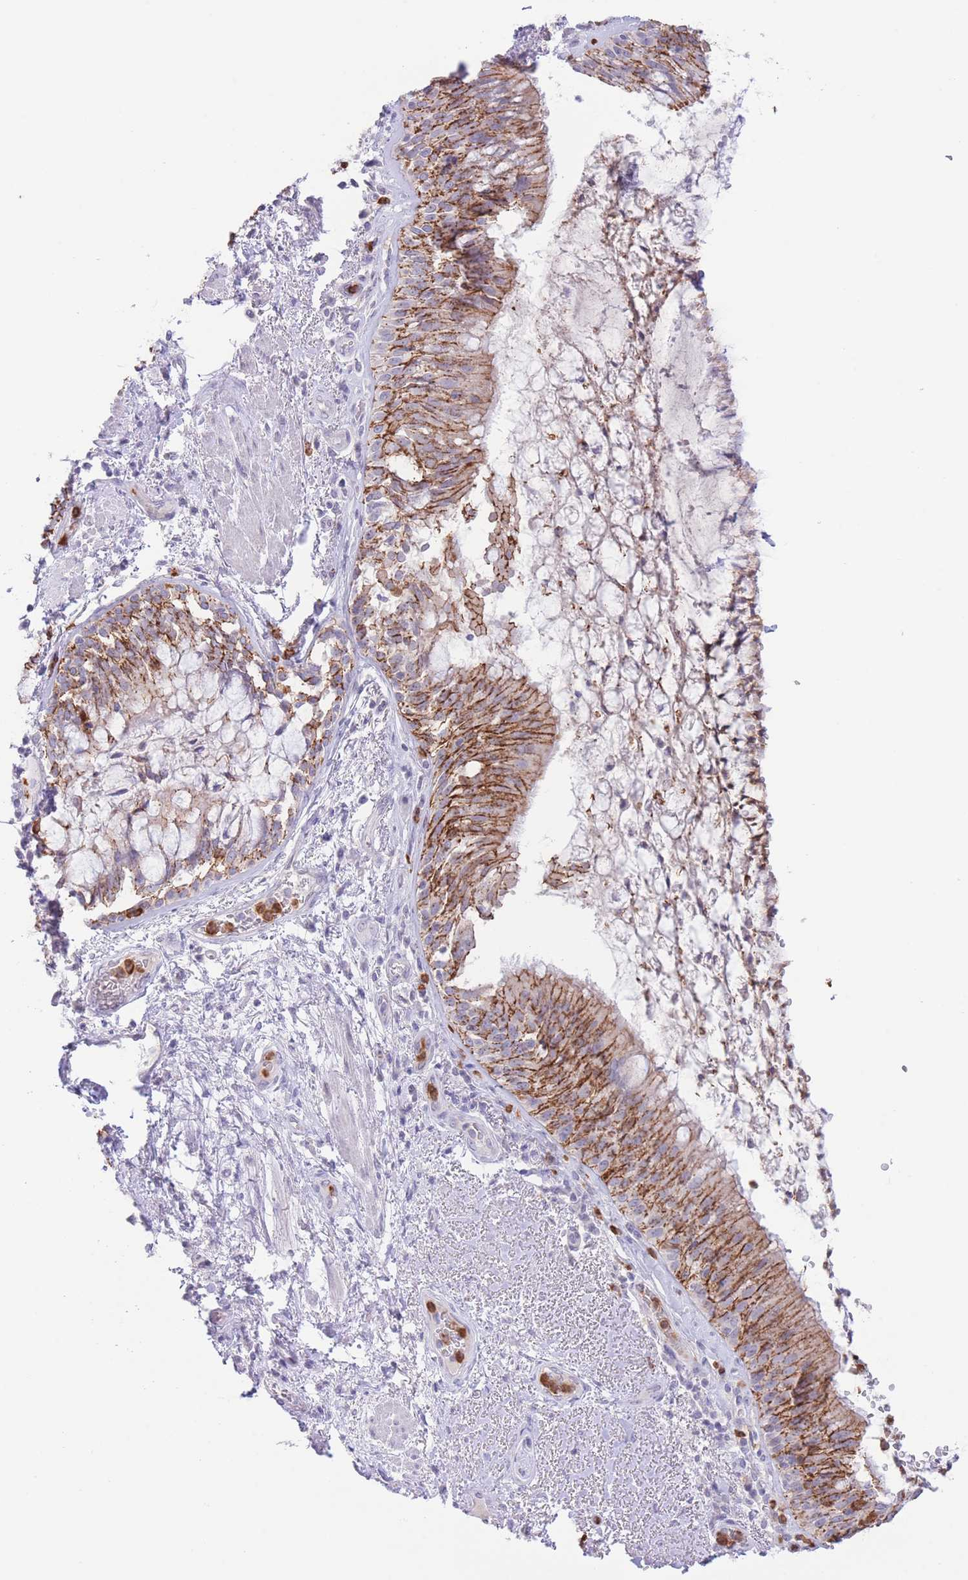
{"staining": {"intensity": "moderate", "quantity": "25%-75%", "location": "cytoplasmic/membranous"}, "tissue": "bronchus", "cell_type": "Respiratory epithelial cells", "image_type": "normal", "snomed": [{"axis": "morphology", "description": "Normal tissue, NOS"}, {"axis": "topography", "description": "Cartilage tissue"}, {"axis": "topography", "description": "Bronchus"}], "caption": "High-magnification brightfield microscopy of benign bronchus stained with DAB (brown) and counterstained with hematoxylin (blue). respiratory epithelial cells exhibit moderate cytoplasmic/membranous staining is identified in about25%-75% of cells. (IHC, brightfield microscopy, high magnification).", "gene": "LCLAT1", "patient": {"sex": "male", "age": 63}}